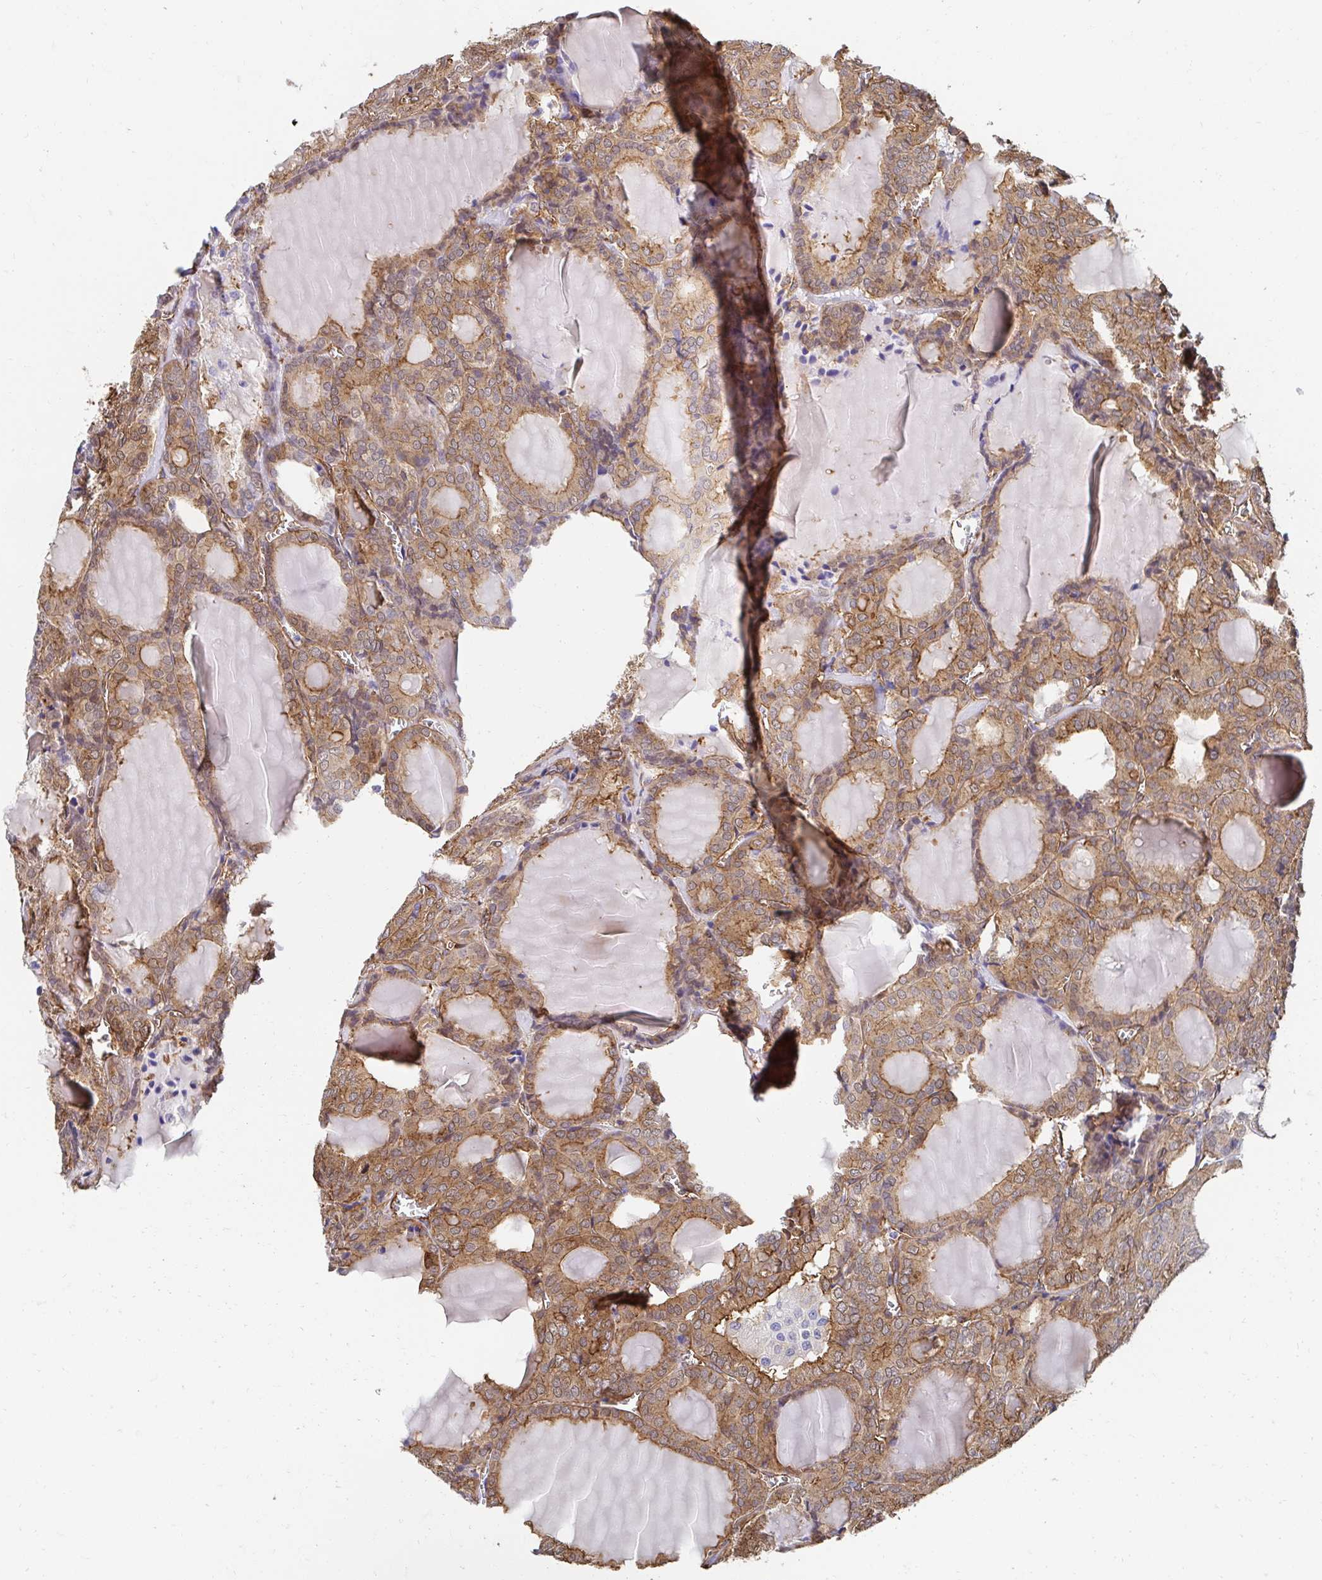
{"staining": {"intensity": "moderate", "quantity": ">75%", "location": "cytoplasmic/membranous"}, "tissue": "thyroid cancer", "cell_type": "Tumor cells", "image_type": "cancer", "snomed": [{"axis": "morphology", "description": "Follicular adenoma carcinoma, NOS"}, {"axis": "topography", "description": "Thyroid gland"}], "caption": "Protein staining demonstrates moderate cytoplasmic/membranous positivity in approximately >75% of tumor cells in thyroid cancer. (Brightfield microscopy of DAB IHC at high magnification).", "gene": "CTTN", "patient": {"sex": "male", "age": 74}}